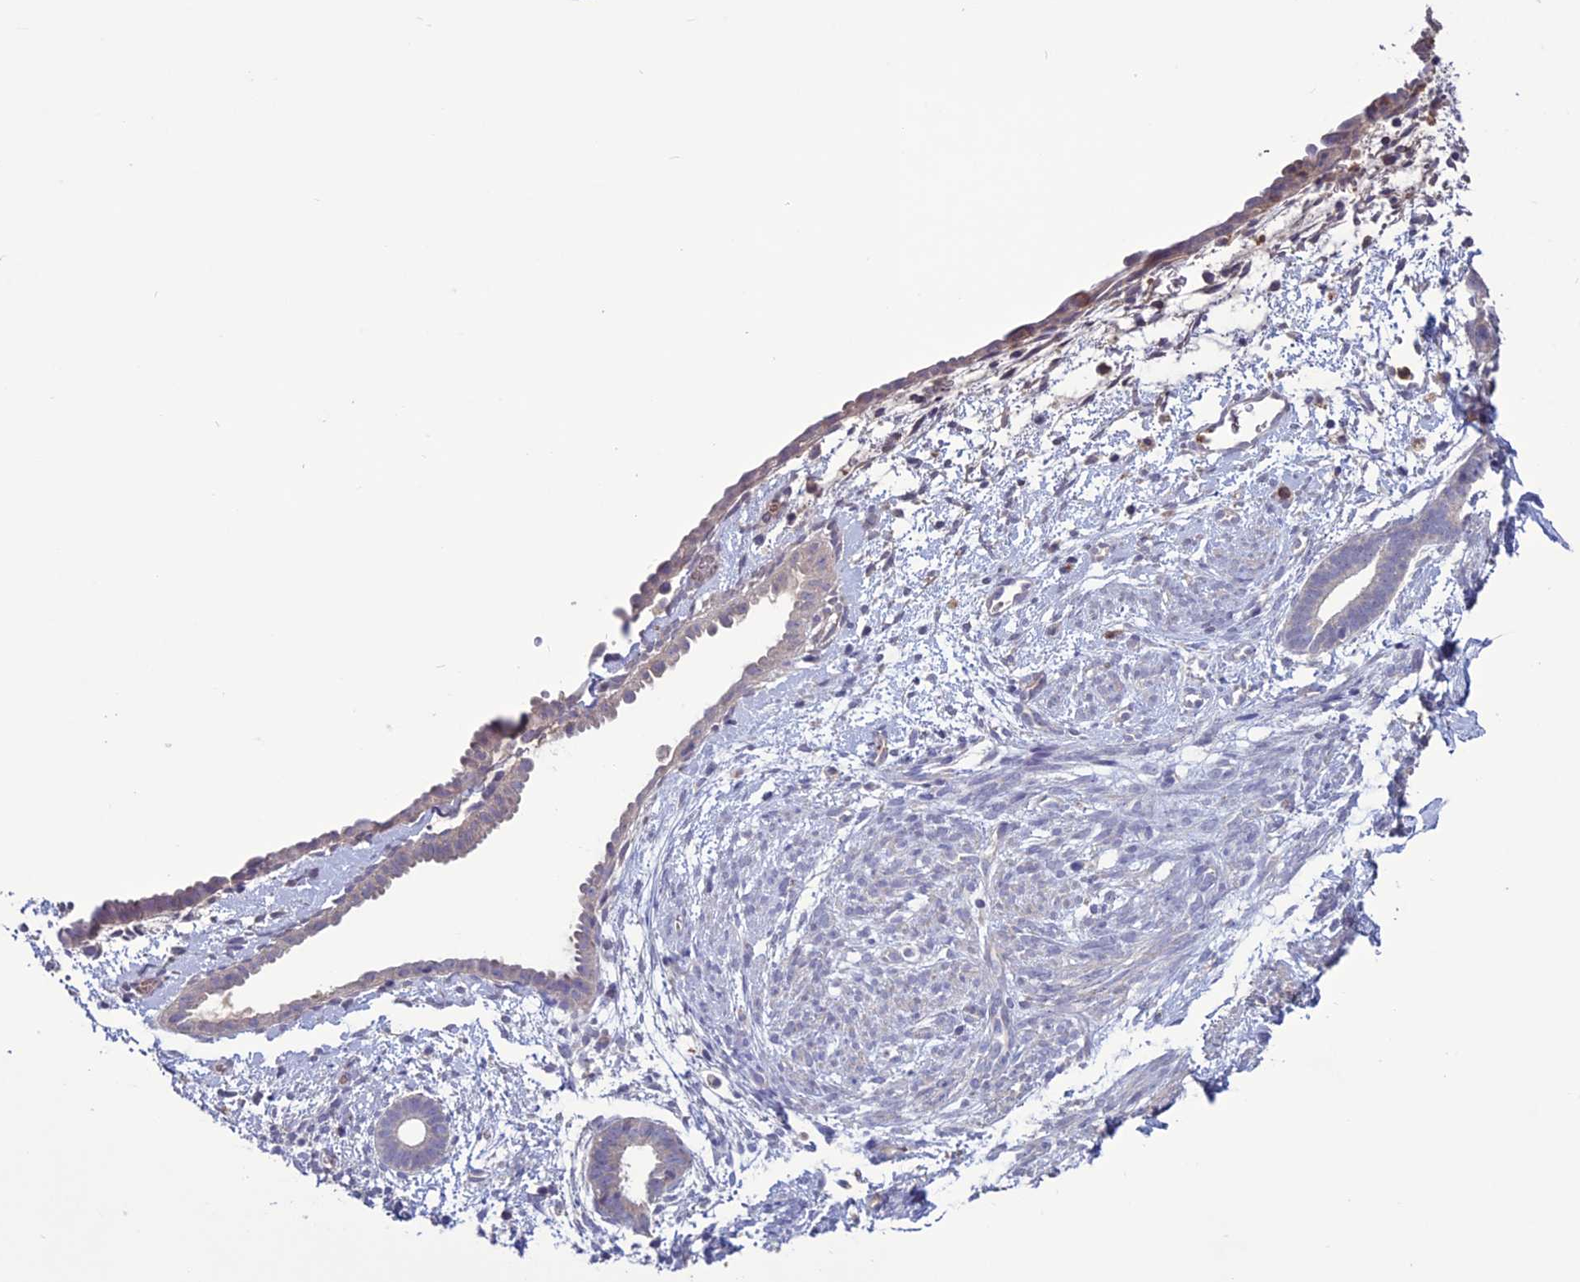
{"staining": {"intensity": "negative", "quantity": "none", "location": "none"}, "tissue": "endometrium", "cell_type": "Cells in endometrial stroma", "image_type": "normal", "snomed": [{"axis": "morphology", "description": "Normal tissue, NOS"}, {"axis": "morphology", "description": "Adenocarcinoma, NOS"}, {"axis": "topography", "description": "Endometrium"}], "caption": "The immunohistochemistry histopathology image has no significant staining in cells in endometrial stroma of endometrium. The staining is performed using DAB brown chromogen with nuclei counter-stained in using hematoxylin.", "gene": "C2orf76", "patient": {"sex": "female", "age": 57}}